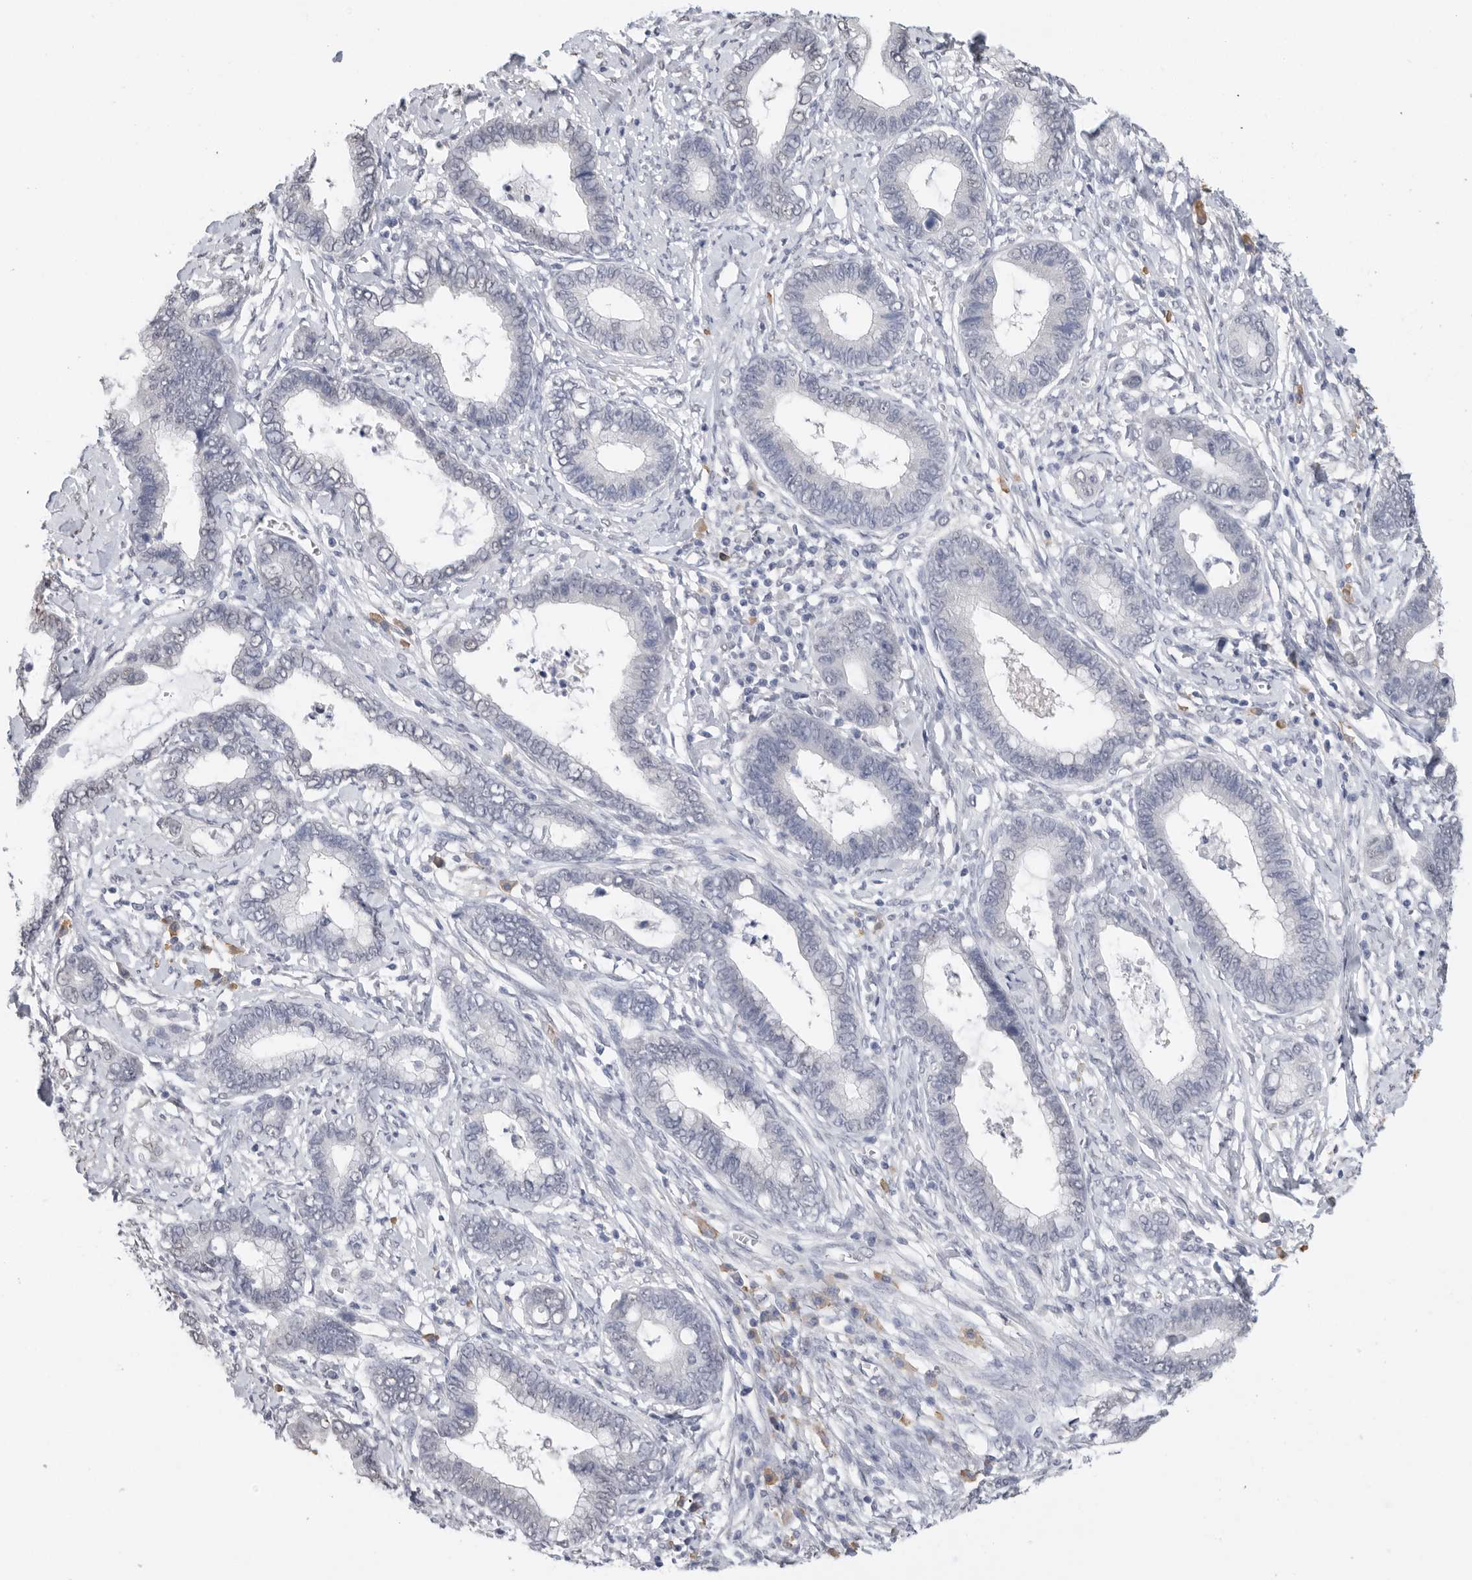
{"staining": {"intensity": "negative", "quantity": "none", "location": "none"}, "tissue": "cervical cancer", "cell_type": "Tumor cells", "image_type": "cancer", "snomed": [{"axis": "morphology", "description": "Adenocarcinoma, NOS"}, {"axis": "topography", "description": "Cervix"}], "caption": "Immunohistochemical staining of human cervical adenocarcinoma reveals no significant positivity in tumor cells.", "gene": "ARHGEF10", "patient": {"sex": "female", "age": 44}}